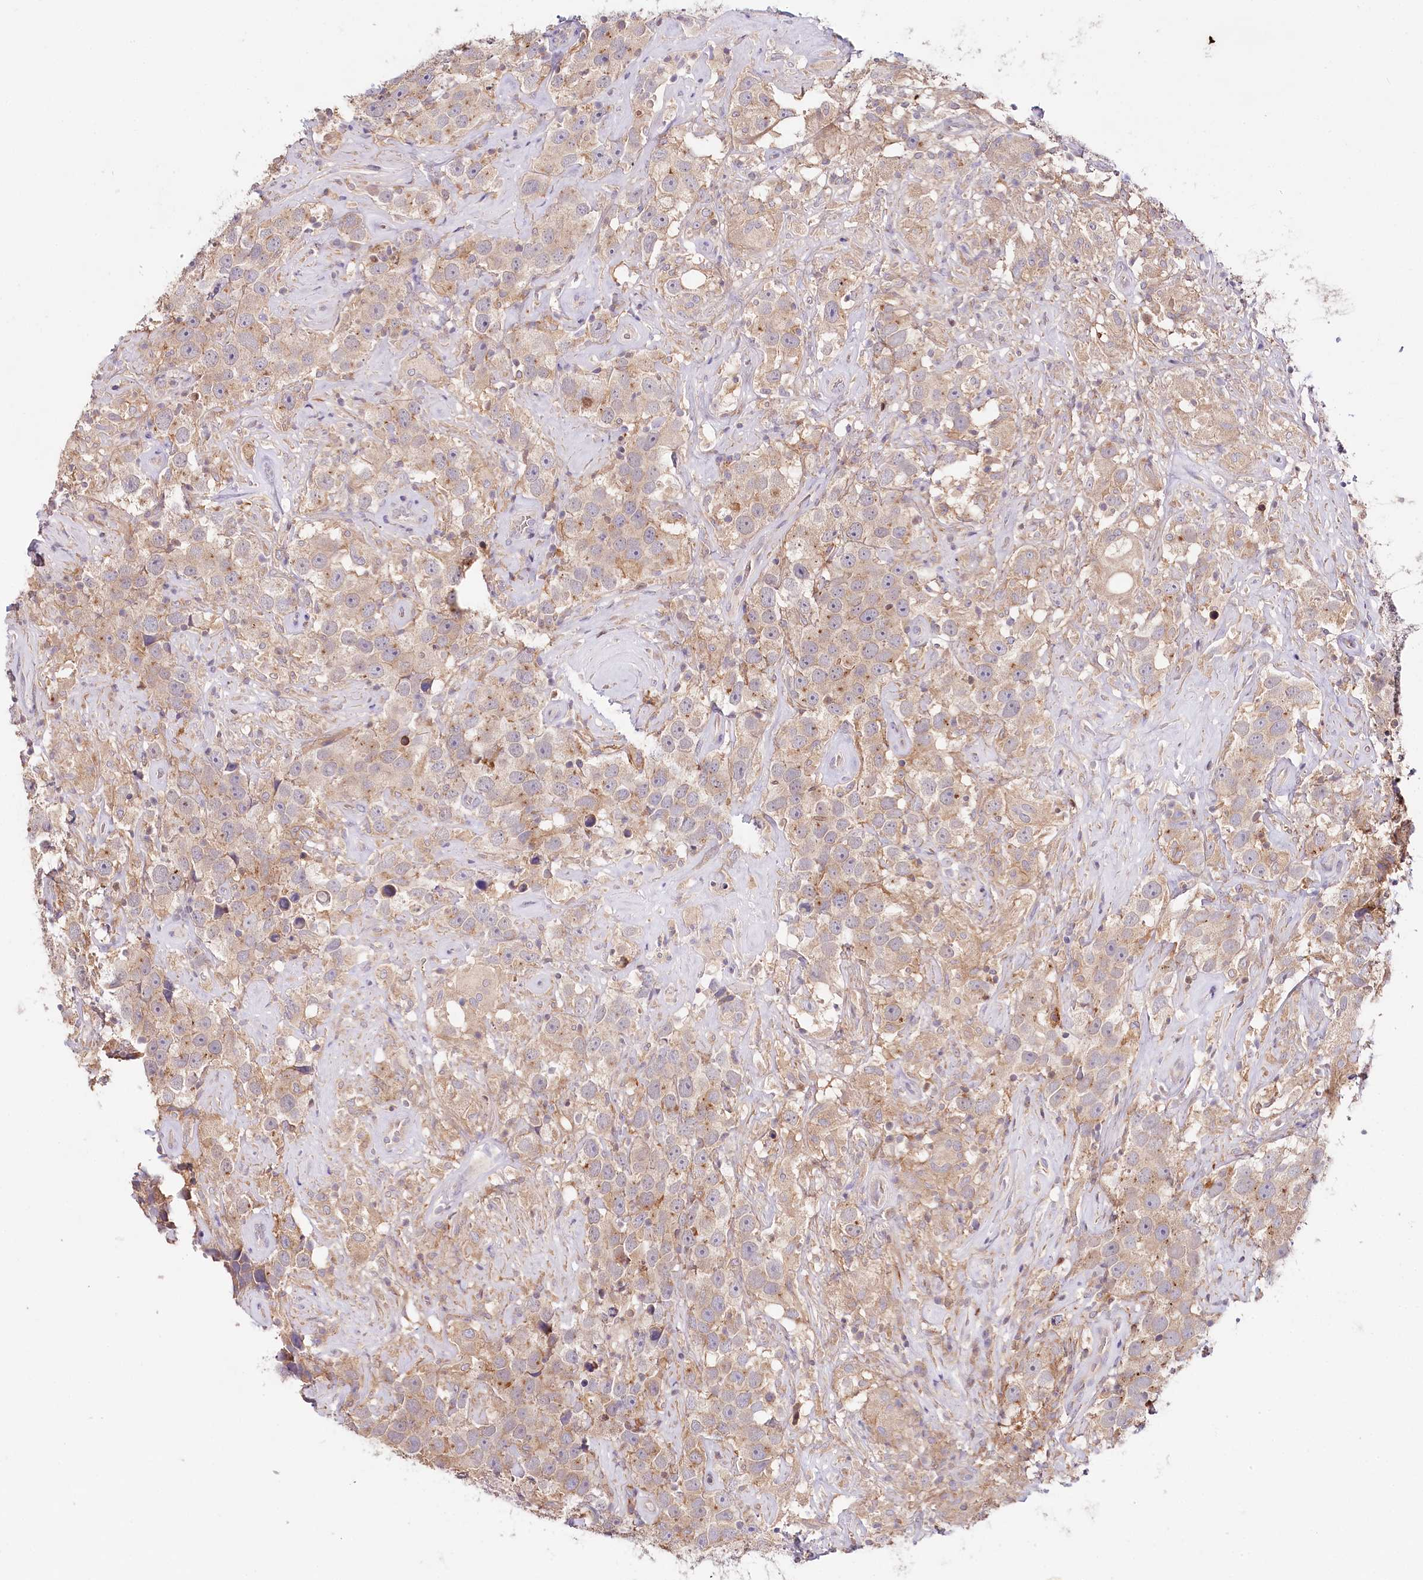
{"staining": {"intensity": "weak", "quantity": "25%-75%", "location": "cytoplasmic/membranous"}, "tissue": "testis cancer", "cell_type": "Tumor cells", "image_type": "cancer", "snomed": [{"axis": "morphology", "description": "Seminoma, NOS"}, {"axis": "topography", "description": "Testis"}], "caption": "Testis seminoma was stained to show a protein in brown. There is low levels of weak cytoplasmic/membranous staining in approximately 25%-75% of tumor cells.", "gene": "DAPK1", "patient": {"sex": "male", "age": 49}}